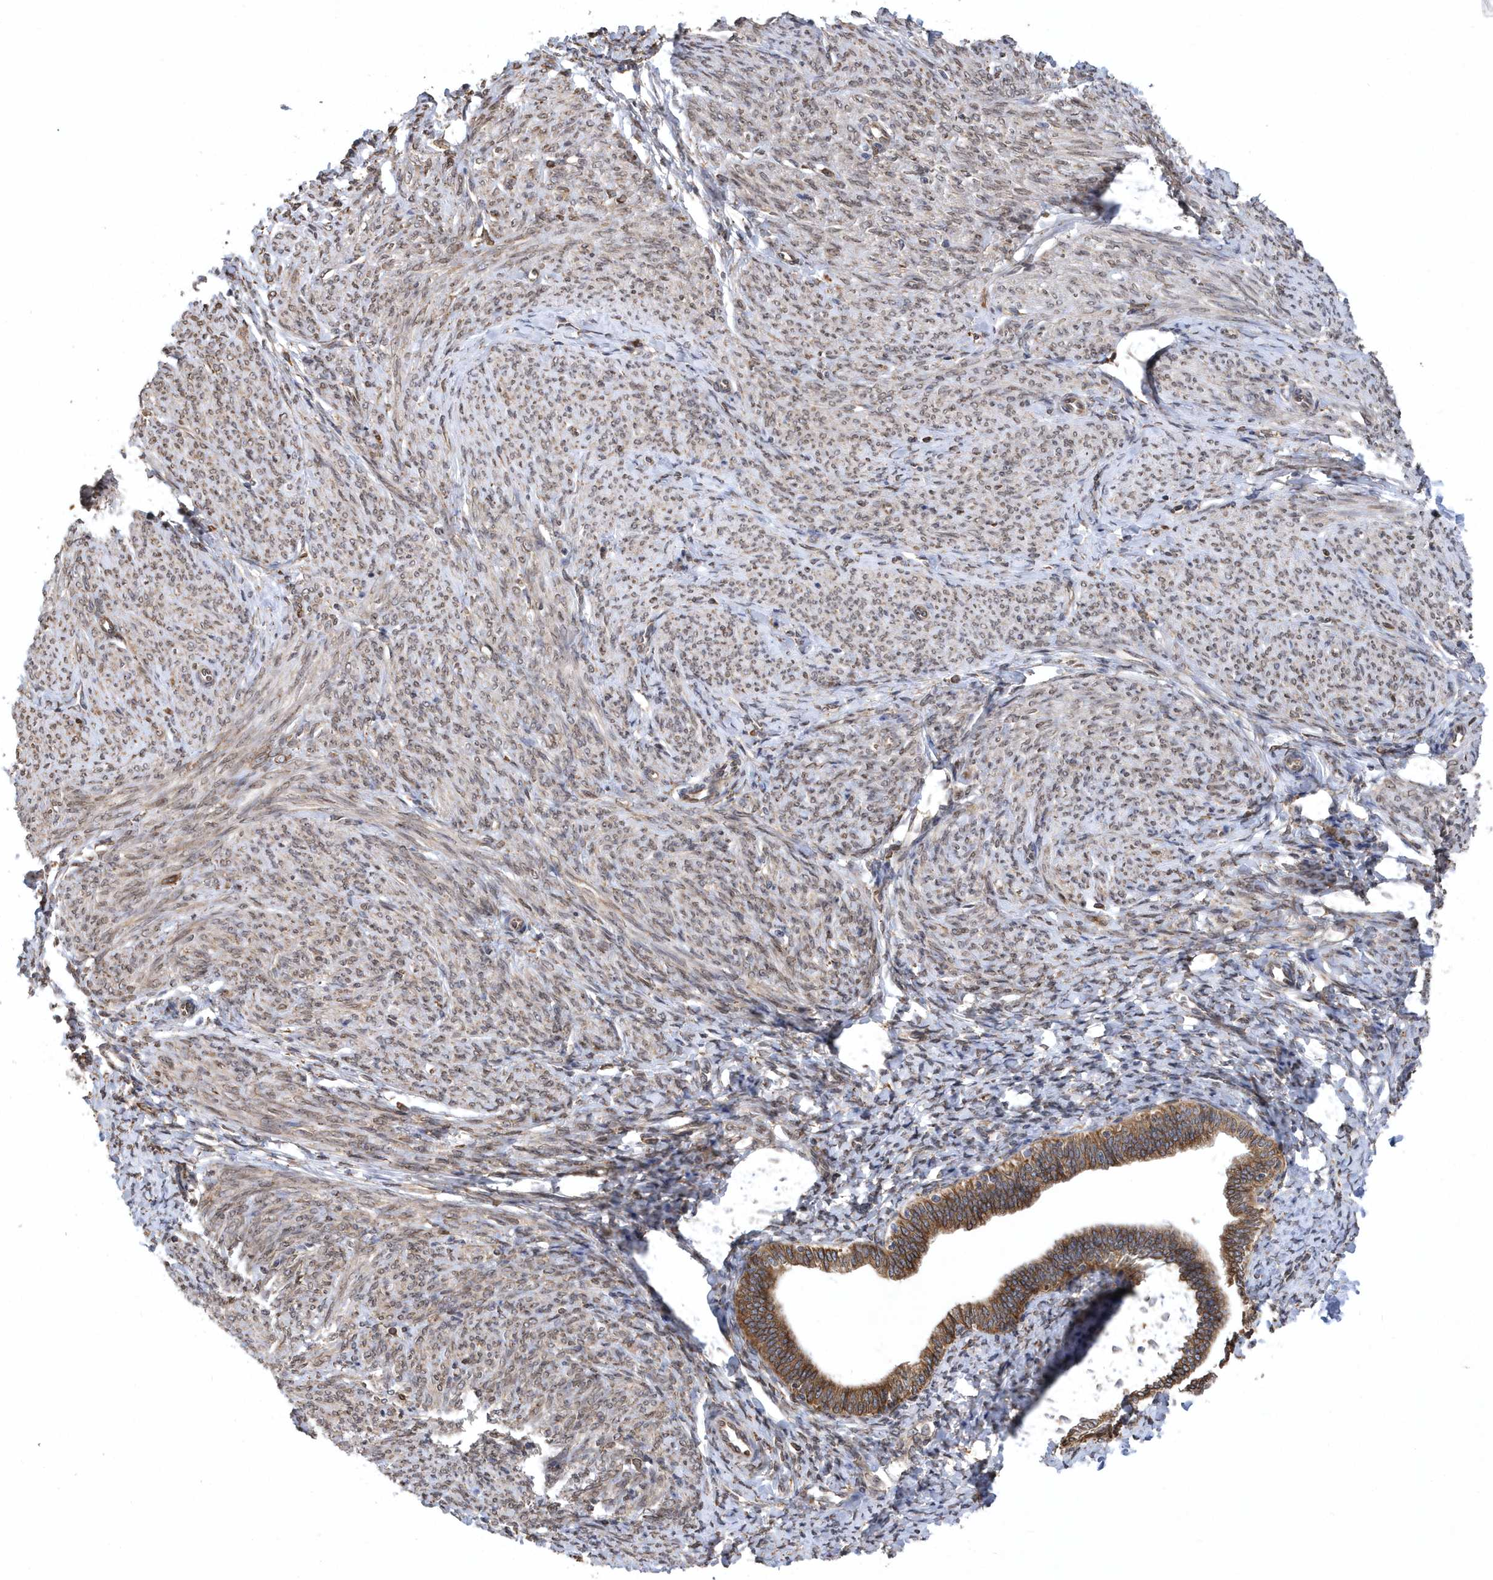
{"staining": {"intensity": "moderate", "quantity": "25%-75%", "location": "cytoplasmic/membranous"}, "tissue": "endometrium", "cell_type": "Cells in endometrial stroma", "image_type": "normal", "snomed": [{"axis": "morphology", "description": "Normal tissue, NOS"}, {"axis": "topography", "description": "Endometrium"}], "caption": "An immunohistochemistry (IHC) micrograph of unremarkable tissue is shown. Protein staining in brown shows moderate cytoplasmic/membranous positivity in endometrium within cells in endometrial stroma.", "gene": "VAMP7", "patient": {"sex": "female", "age": 72}}